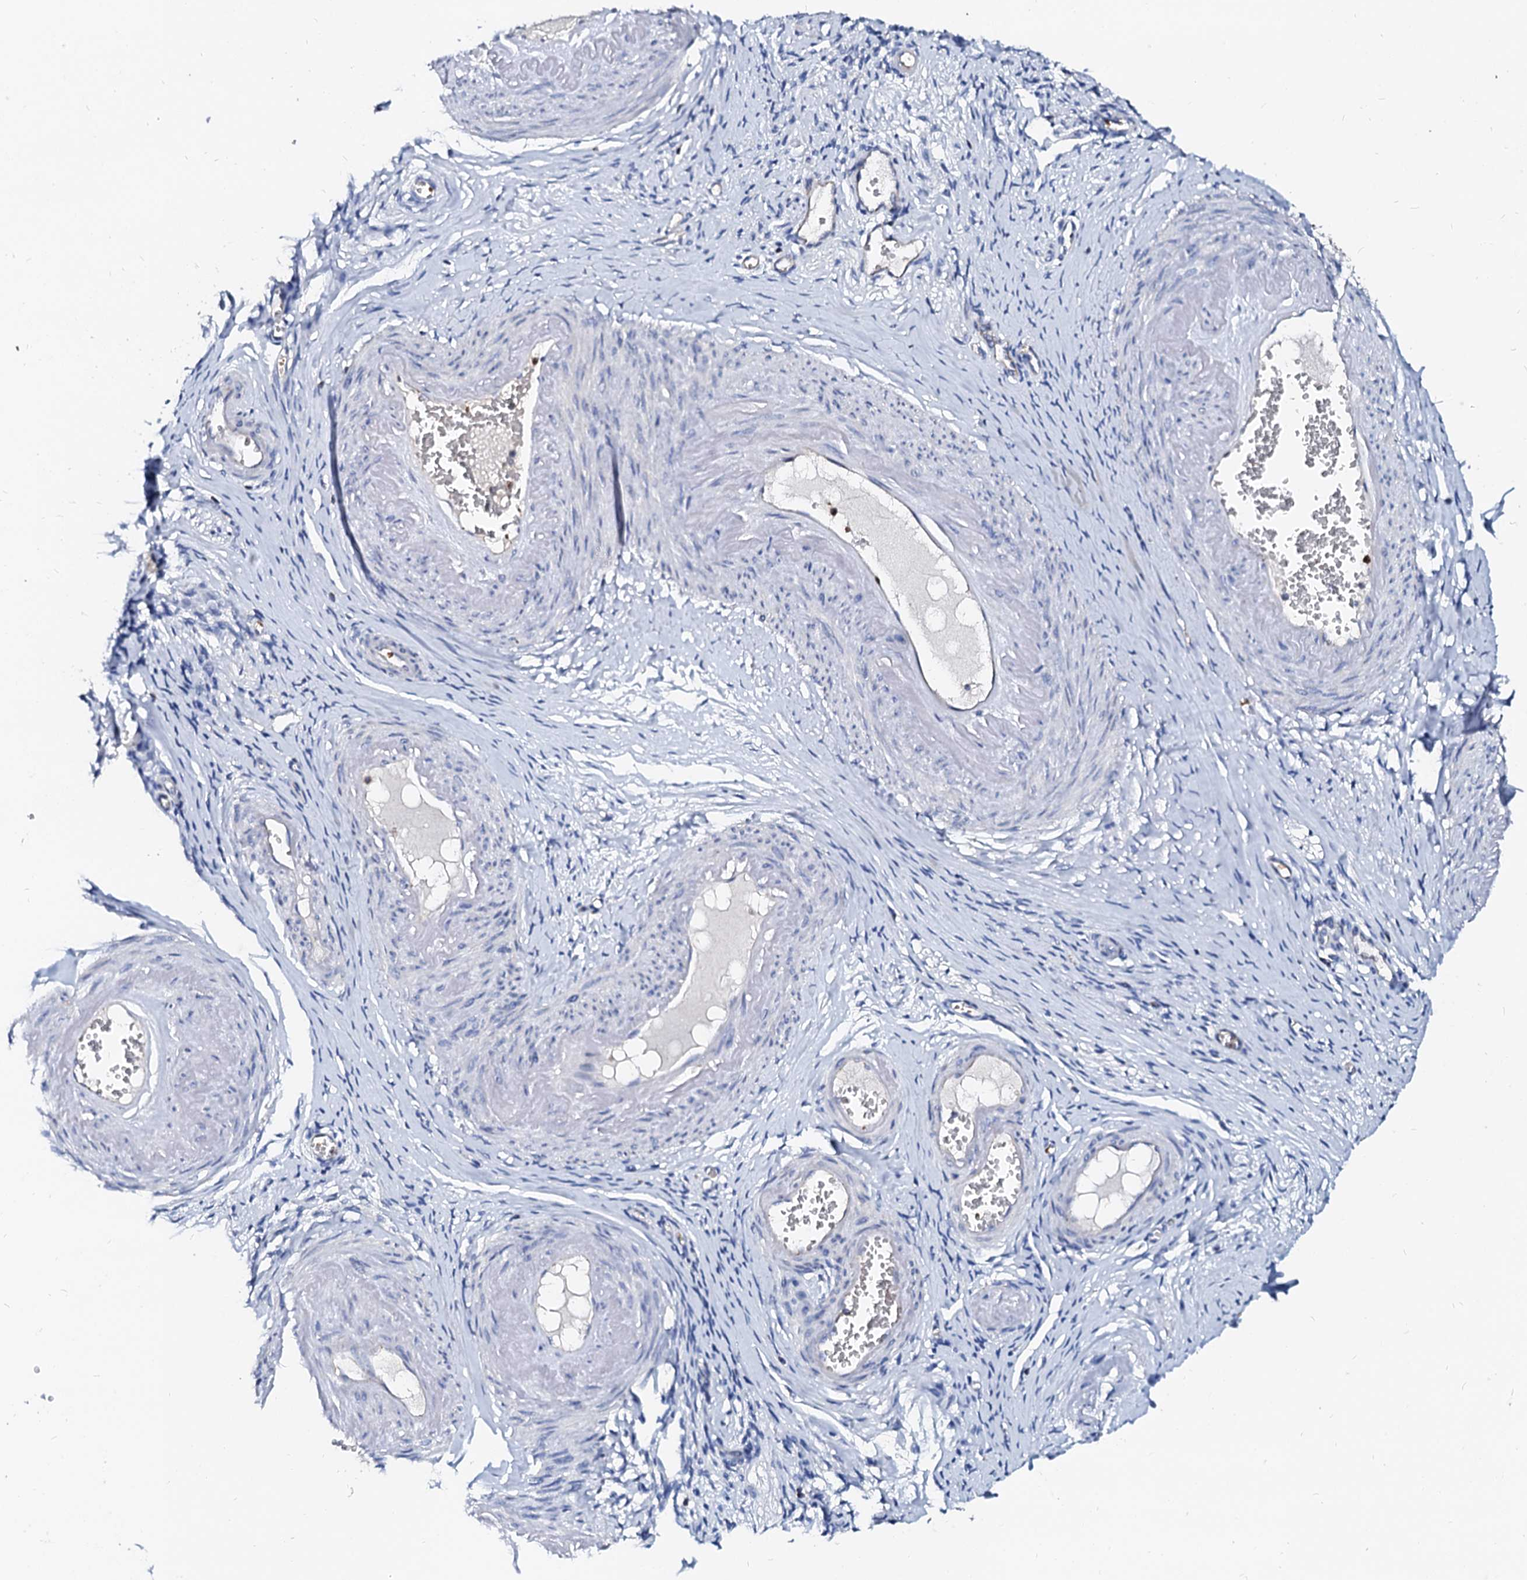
{"staining": {"intensity": "negative", "quantity": "none", "location": "none"}, "tissue": "adipose tissue", "cell_type": "Adipocytes", "image_type": "normal", "snomed": [{"axis": "morphology", "description": "Normal tissue, NOS"}, {"axis": "topography", "description": "Vascular tissue"}, {"axis": "topography", "description": "Fallopian tube"}, {"axis": "topography", "description": "Ovary"}], "caption": "This photomicrograph is of unremarkable adipose tissue stained with immunohistochemistry to label a protein in brown with the nuclei are counter-stained blue. There is no positivity in adipocytes.", "gene": "RAB27A", "patient": {"sex": "female", "age": 67}}